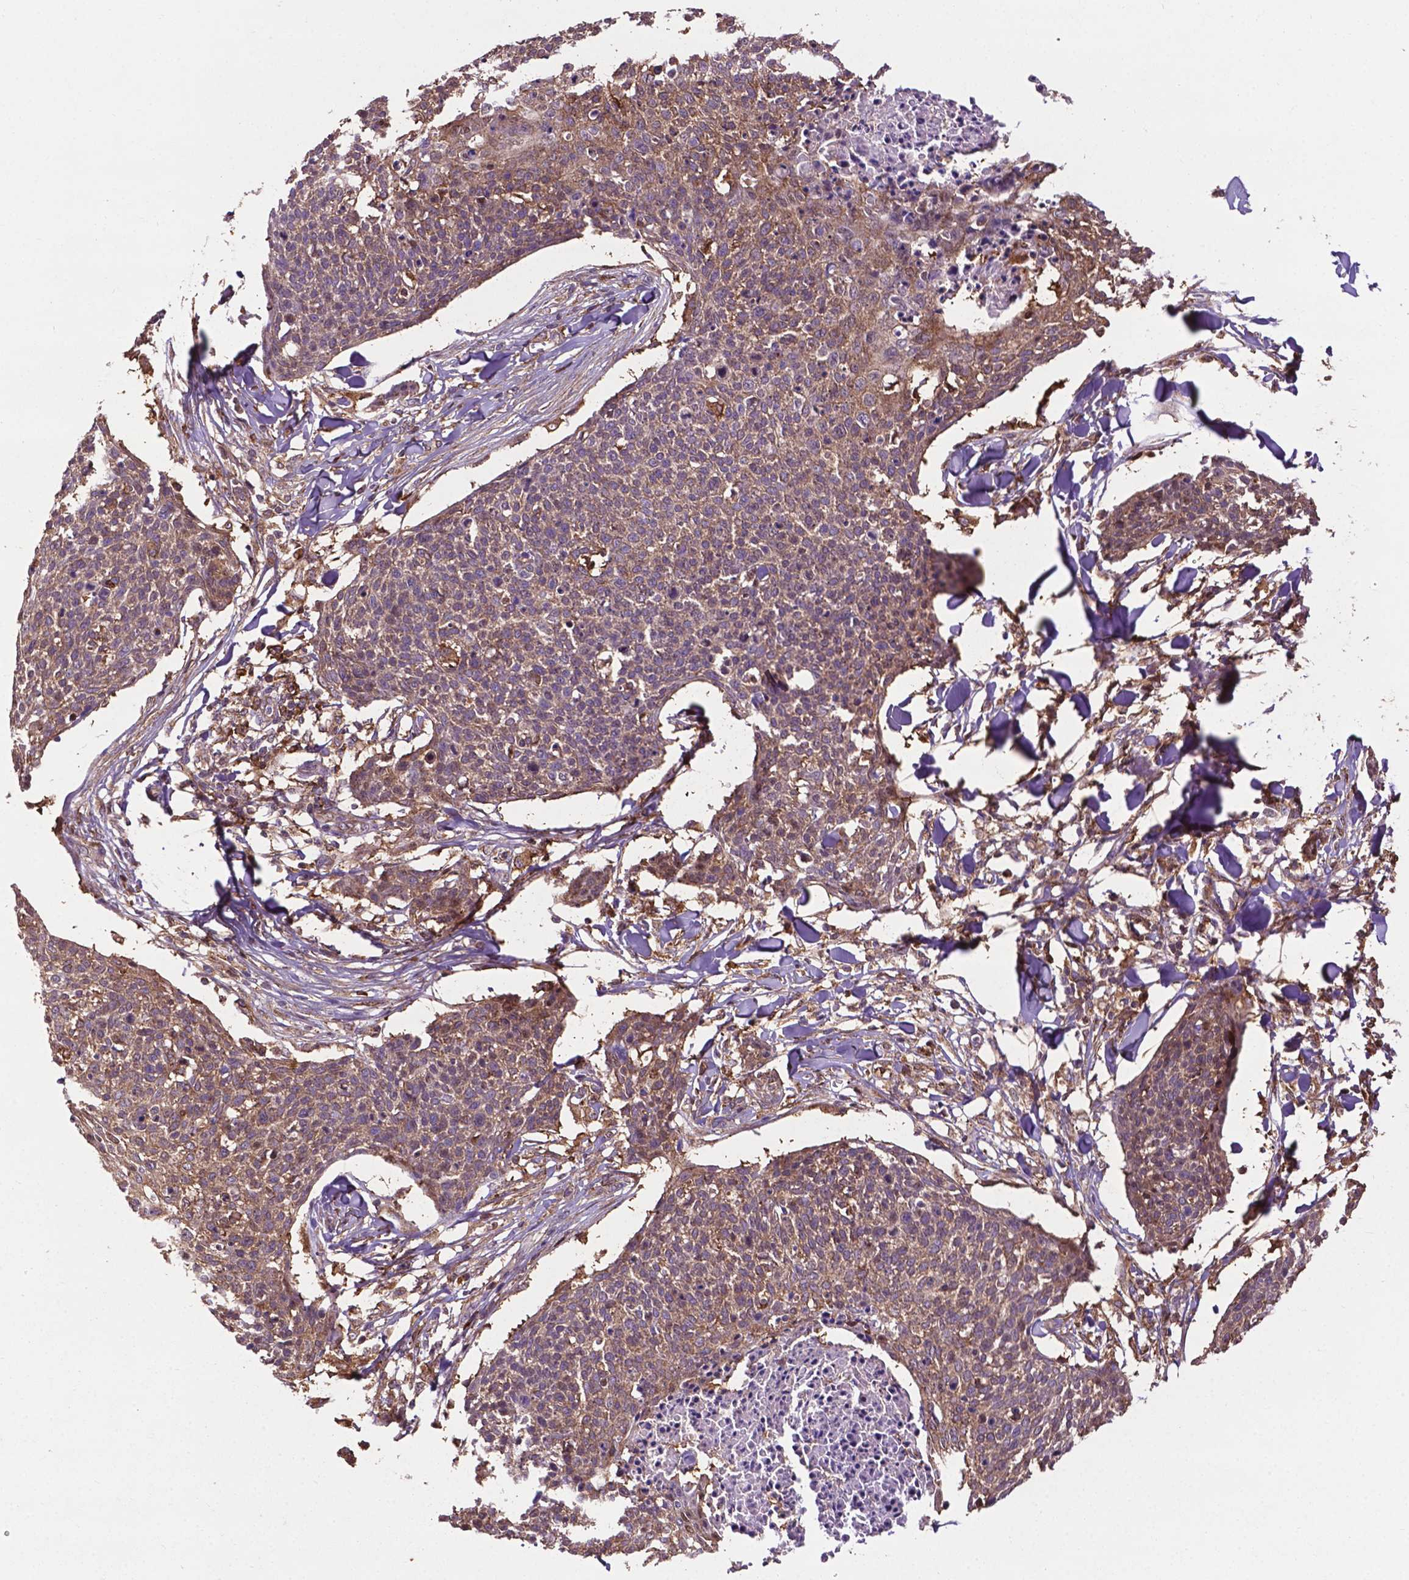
{"staining": {"intensity": "moderate", "quantity": "25%-75%", "location": "cytoplasmic/membranous"}, "tissue": "skin cancer", "cell_type": "Tumor cells", "image_type": "cancer", "snomed": [{"axis": "morphology", "description": "Squamous cell carcinoma, NOS"}, {"axis": "topography", "description": "Skin"}, {"axis": "topography", "description": "Vulva"}], "caption": "DAB (3,3'-diaminobenzidine) immunohistochemical staining of human skin cancer (squamous cell carcinoma) exhibits moderate cytoplasmic/membranous protein expression in about 25%-75% of tumor cells. The staining is performed using DAB (3,3'-diaminobenzidine) brown chromogen to label protein expression. The nuclei are counter-stained blue using hematoxylin.", "gene": "SMAD3", "patient": {"sex": "female", "age": 75}}